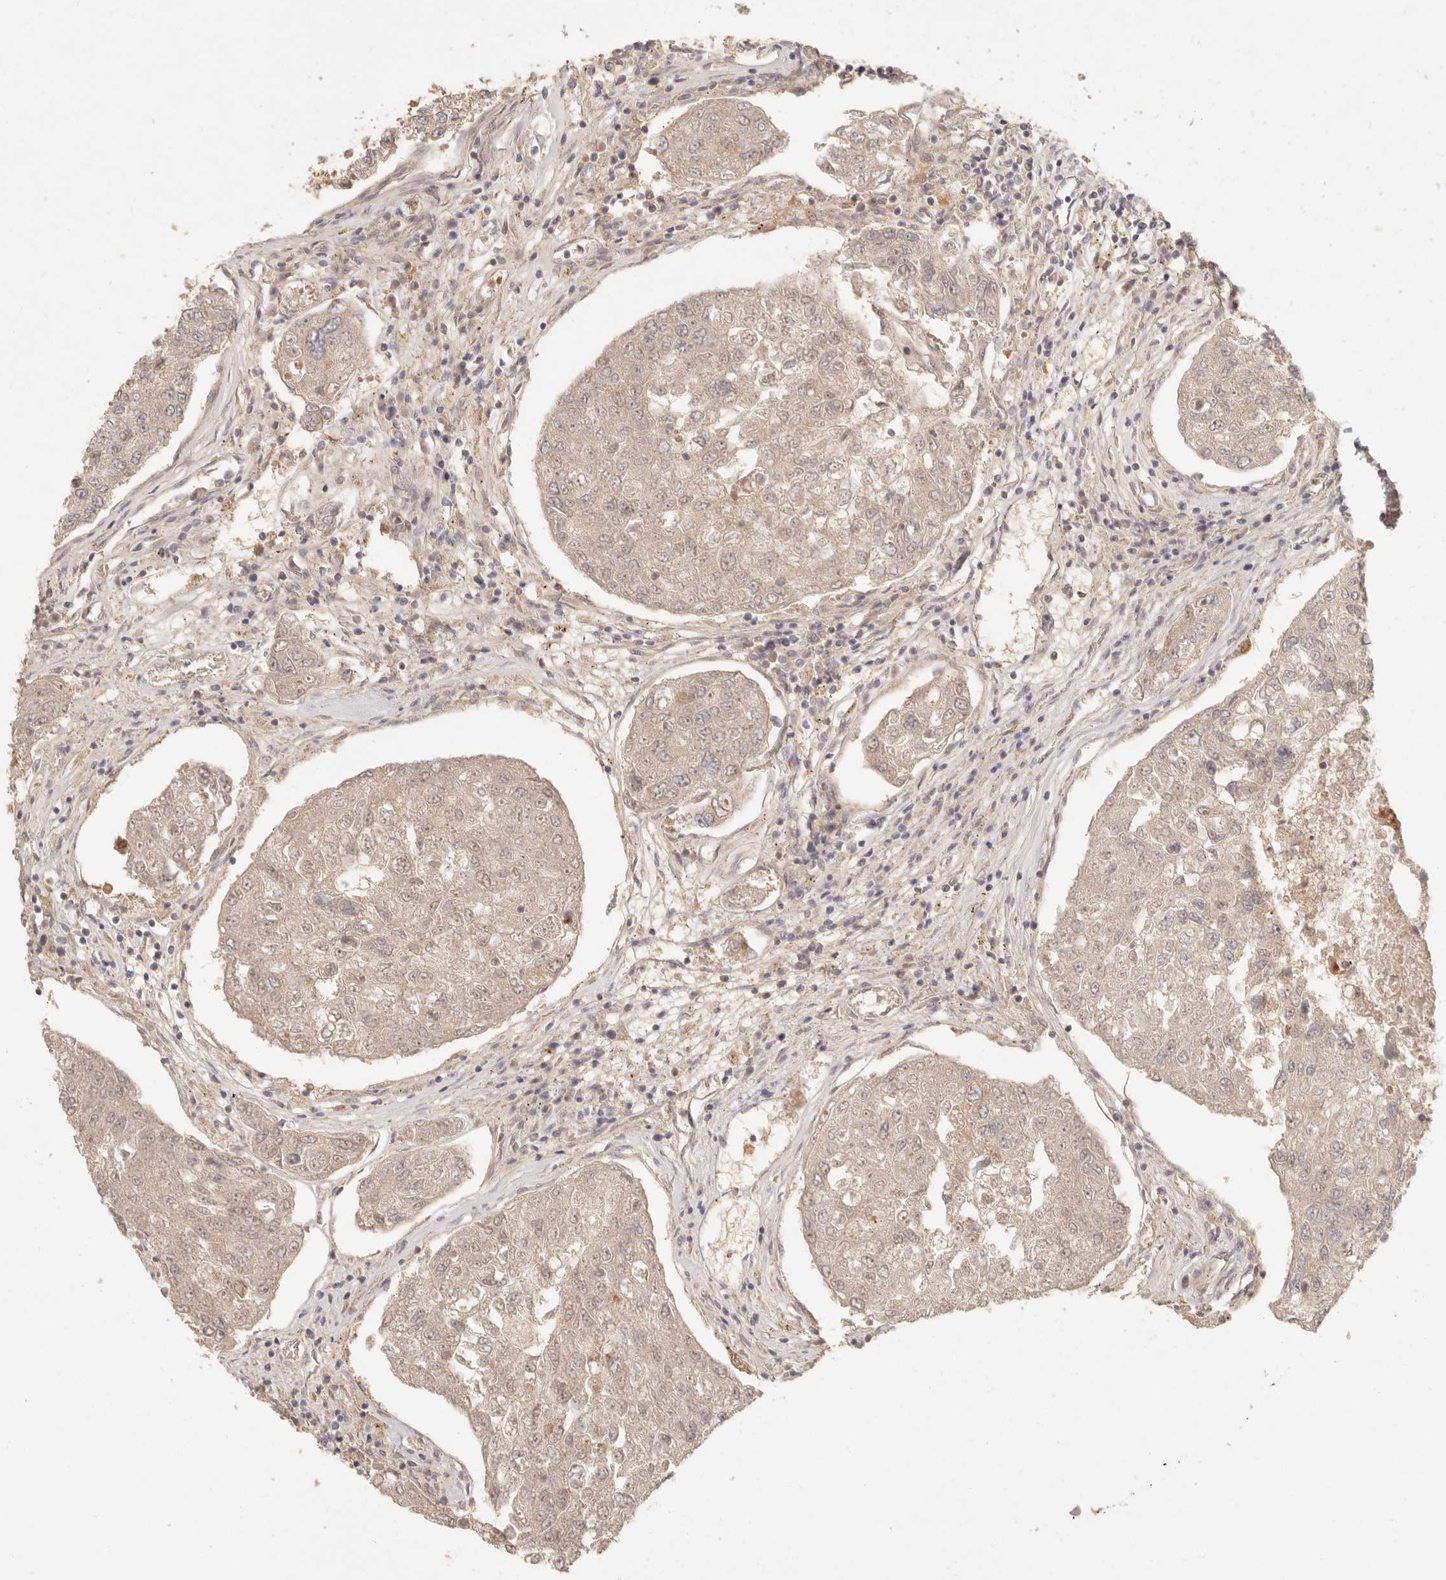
{"staining": {"intensity": "moderate", "quantity": "25%-75%", "location": "cytoplasmic/membranous"}, "tissue": "urothelial cancer", "cell_type": "Tumor cells", "image_type": "cancer", "snomed": [{"axis": "morphology", "description": "Urothelial carcinoma, High grade"}, {"axis": "topography", "description": "Lymph node"}, {"axis": "topography", "description": "Urinary bladder"}], "caption": "There is medium levels of moderate cytoplasmic/membranous staining in tumor cells of urothelial carcinoma (high-grade), as demonstrated by immunohistochemical staining (brown color).", "gene": "PPP1R3B", "patient": {"sex": "male", "age": 51}}